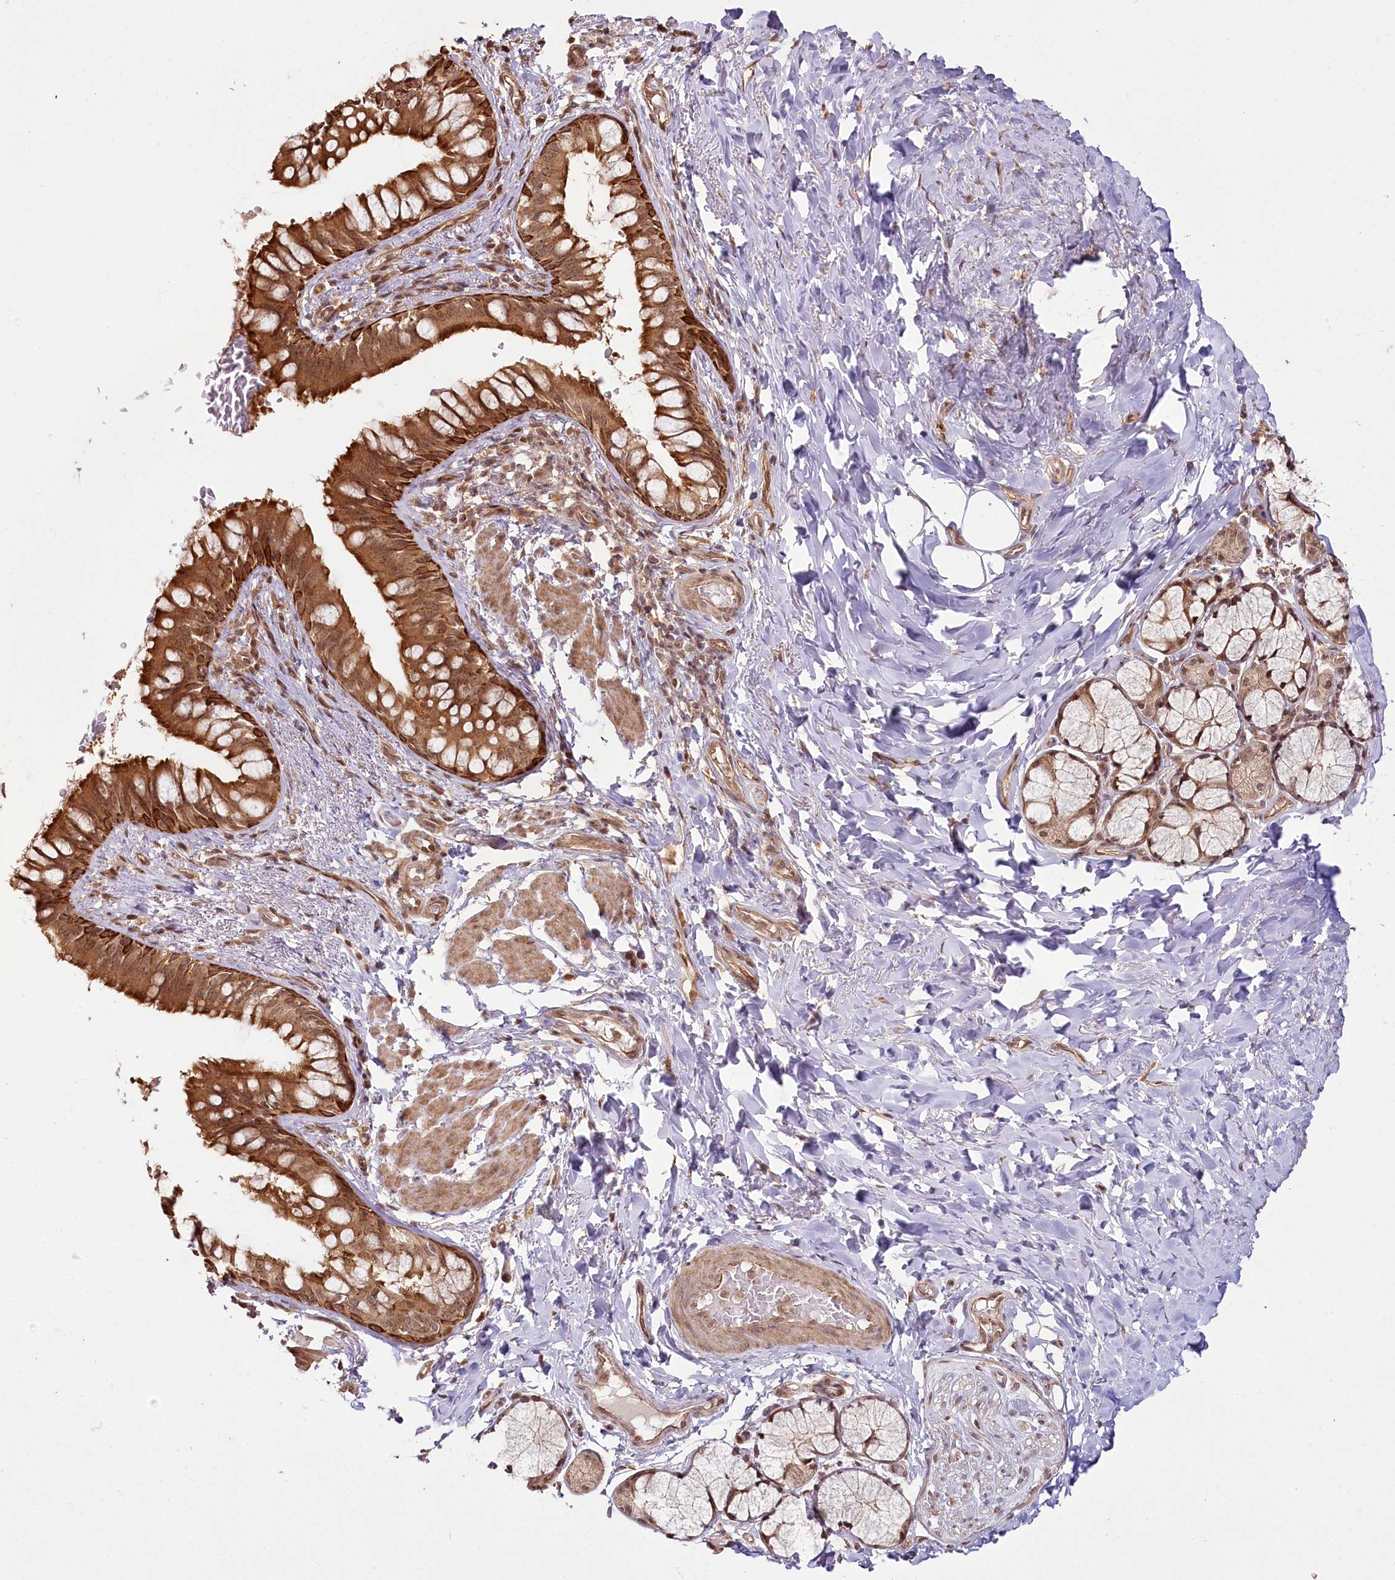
{"staining": {"intensity": "strong", "quantity": ">75%", "location": "cytoplasmic/membranous,nuclear"}, "tissue": "bronchus", "cell_type": "Respiratory epithelial cells", "image_type": "normal", "snomed": [{"axis": "morphology", "description": "Normal tissue, NOS"}, {"axis": "topography", "description": "Cartilage tissue"}, {"axis": "topography", "description": "Bronchus"}], "caption": "Unremarkable bronchus was stained to show a protein in brown. There is high levels of strong cytoplasmic/membranous,nuclear expression in approximately >75% of respiratory epithelial cells. Nuclei are stained in blue.", "gene": "R3HDM2", "patient": {"sex": "female", "age": 36}}